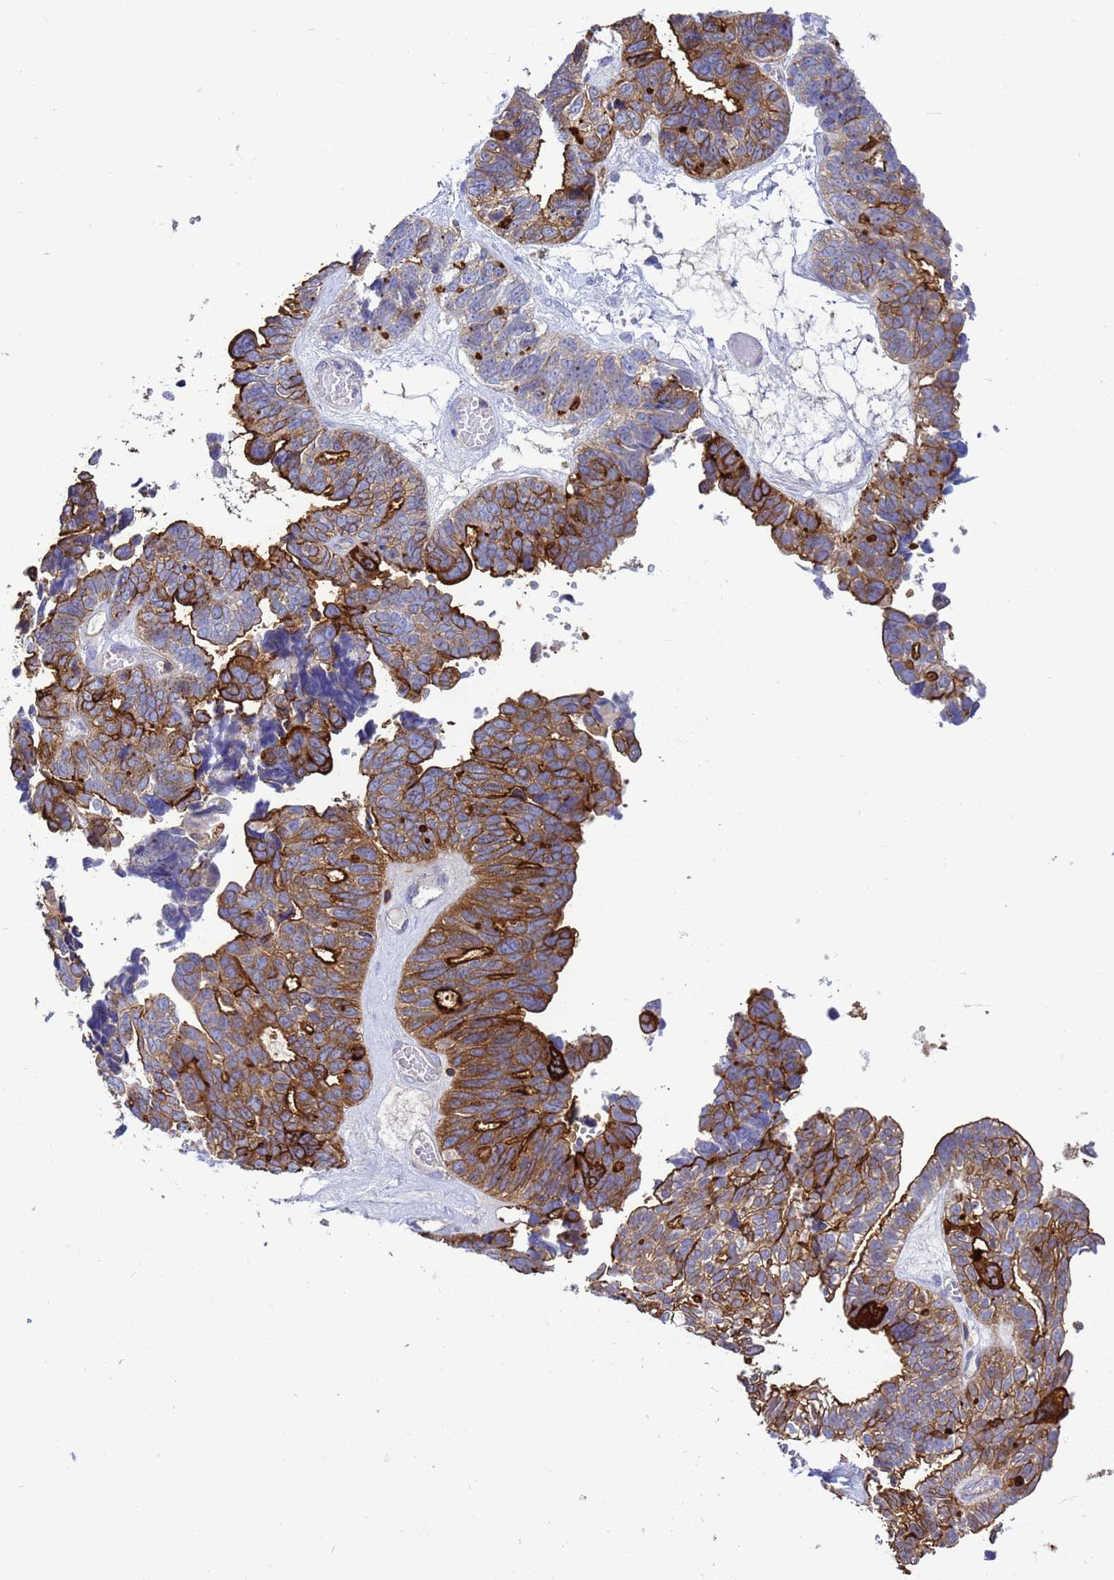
{"staining": {"intensity": "strong", "quantity": "25%-75%", "location": "cytoplasmic/membranous"}, "tissue": "ovarian cancer", "cell_type": "Tumor cells", "image_type": "cancer", "snomed": [{"axis": "morphology", "description": "Cystadenocarcinoma, serous, NOS"}, {"axis": "topography", "description": "Ovary"}], "caption": "Strong cytoplasmic/membranous positivity is appreciated in about 25%-75% of tumor cells in ovarian serous cystadenocarcinoma.", "gene": "EZR", "patient": {"sex": "female", "age": 79}}